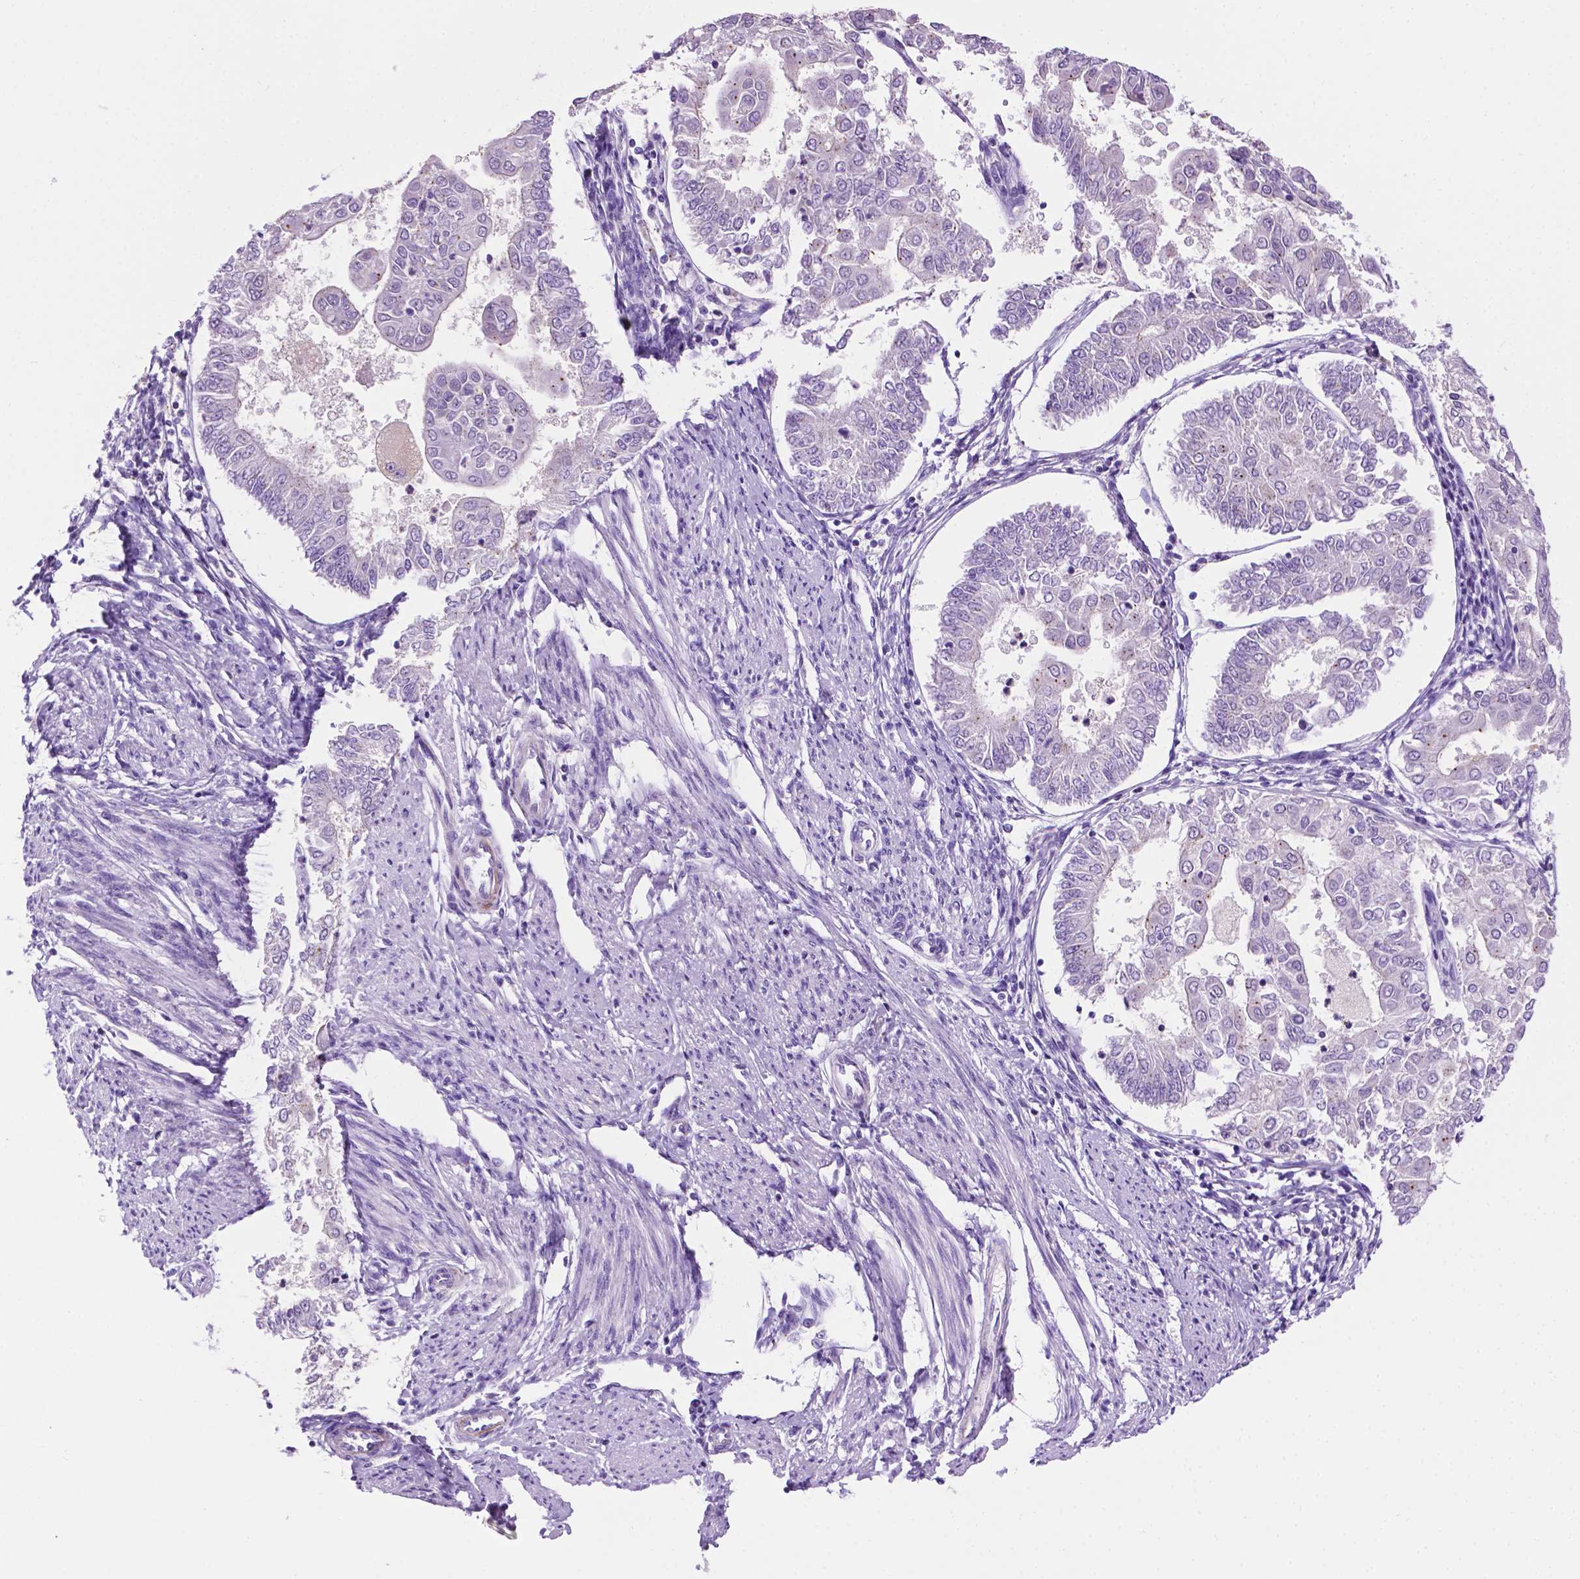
{"staining": {"intensity": "negative", "quantity": "none", "location": "none"}, "tissue": "endometrial cancer", "cell_type": "Tumor cells", "image_type": "cancer", "snomed": [{"axis": "morphology", "description": "Adenocarcinoma, NOS"}, {"axis": "topography", "description": "Endometrium"}], "caption": "An IHC histopathology image of endometrial cancer is shown. There is no staining in tumor cells of endometrial cancer. Brightfield microscopy of immunohistochemistry stained with DAB (brown) and hematoxylin (blue), captured at high magnification.", "gene": "MMP27", "patient": {"sex": "female", "age": 68}}